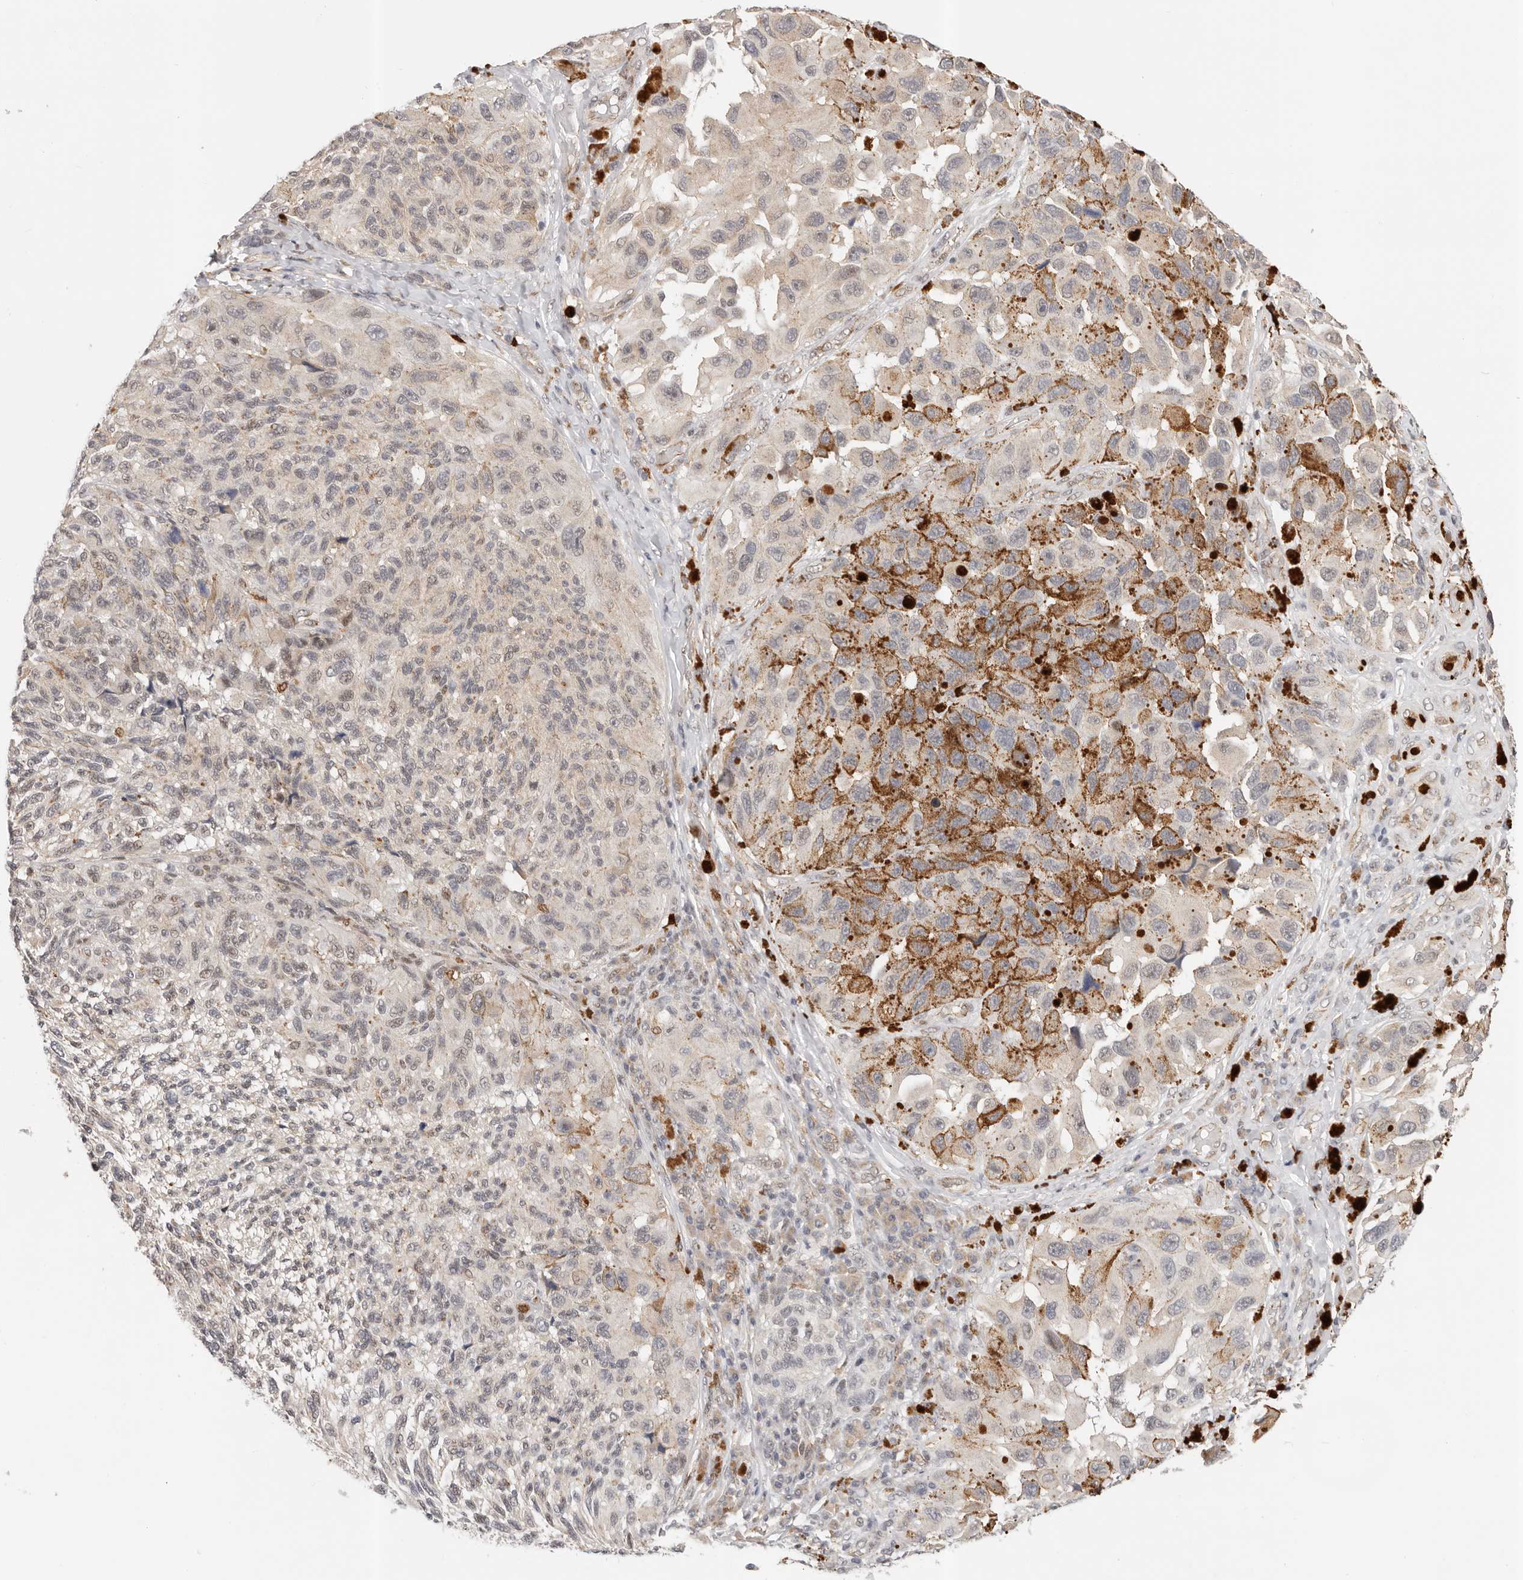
{"staining": {"intensity": "negative", "quantity": "none", "location": "none"}, "tissue": "melanoma", "cell_type": "Tumor cells", "image_type": "cancer", "snomed": [{"axis": "morphology", "description": "Malignant melanoma, NOS"}, {"axis": "topography", "description": "Skin"}], "caption": "Protein analysis of malignant melanoma displays no significant positivity in tumor cells.", "gene": "AFDN", "patient": {"sex": "female", "age": 73}}